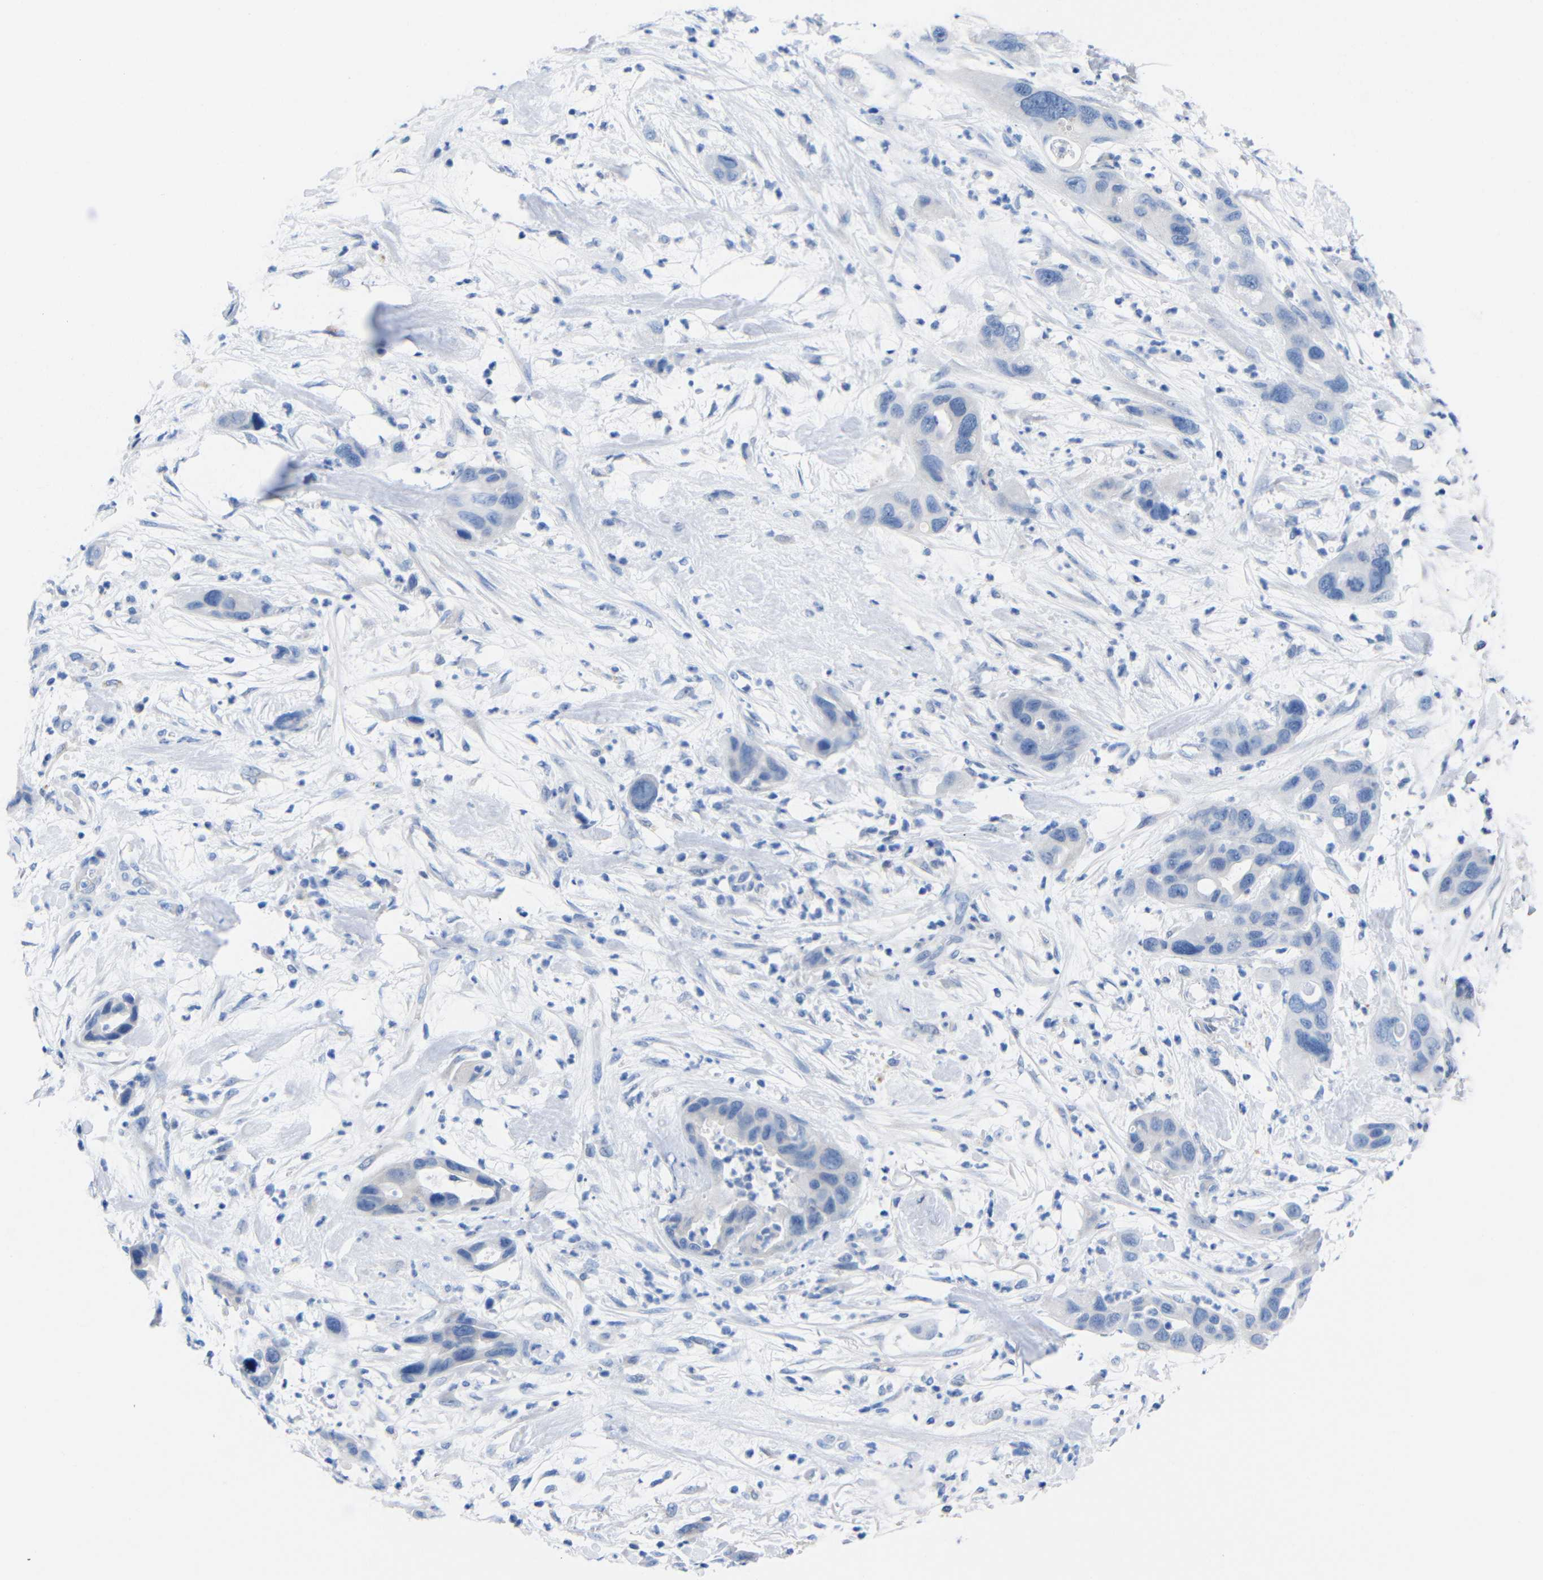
{"staining": {"intensity": "negative", "quantity": "none", "location": "none"}, "tissue": "pancreatic cancer", "cell_type": "Tumor cells", "image_type": "cancer", "snomed": [{"axis": "morphology", "description": "Adenocarcinoma, NOS"}, {"axis": "topography", "description": "Pancreas"}], "caption": "Pancreatic cancer stained for a protein using IHC shows no staining tumor cells.", "gene": "PEBP1", "patient": {"sex": "female", "age": 71}}